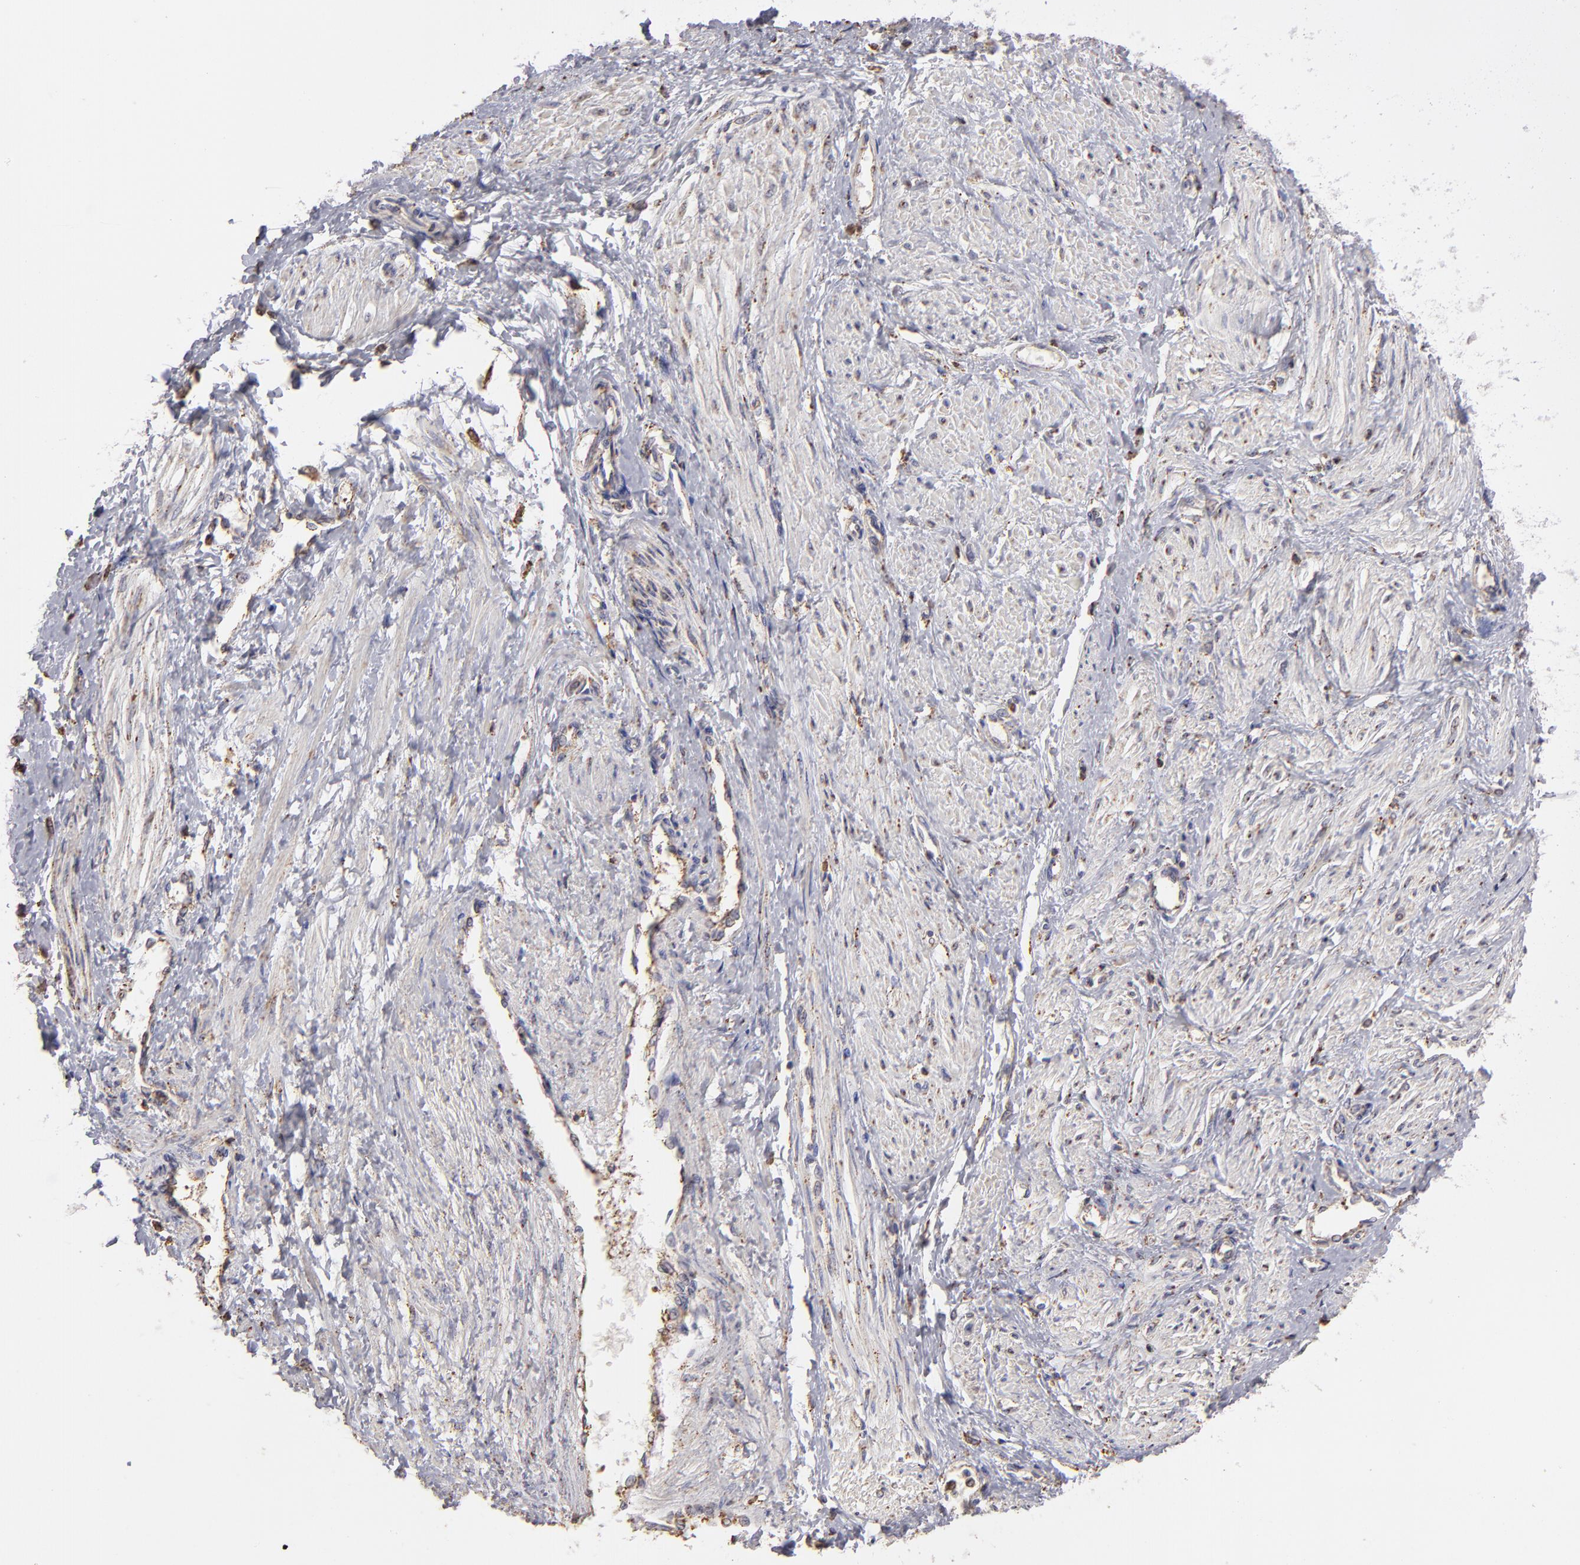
{"staining": {"intensity": "negative", "quantity": "none", "location": "none"}, "tissue": "smooth muscle", "cell_type": "Smooth muscle cells", "image_type": "normal", "snomed": [{"axis": "morphology", "description": "Normal tissue, NOS"}, {"axis": "topography", "description": "Smooth muscle"}, {"axis": "topography", "description": "Uterus"}], "caption": "The micrograph displays no significant positivity in smooth muscle cells of smooth muscle.", "gene": "CALR", "patient": {"sex": "female", "age": 39}}